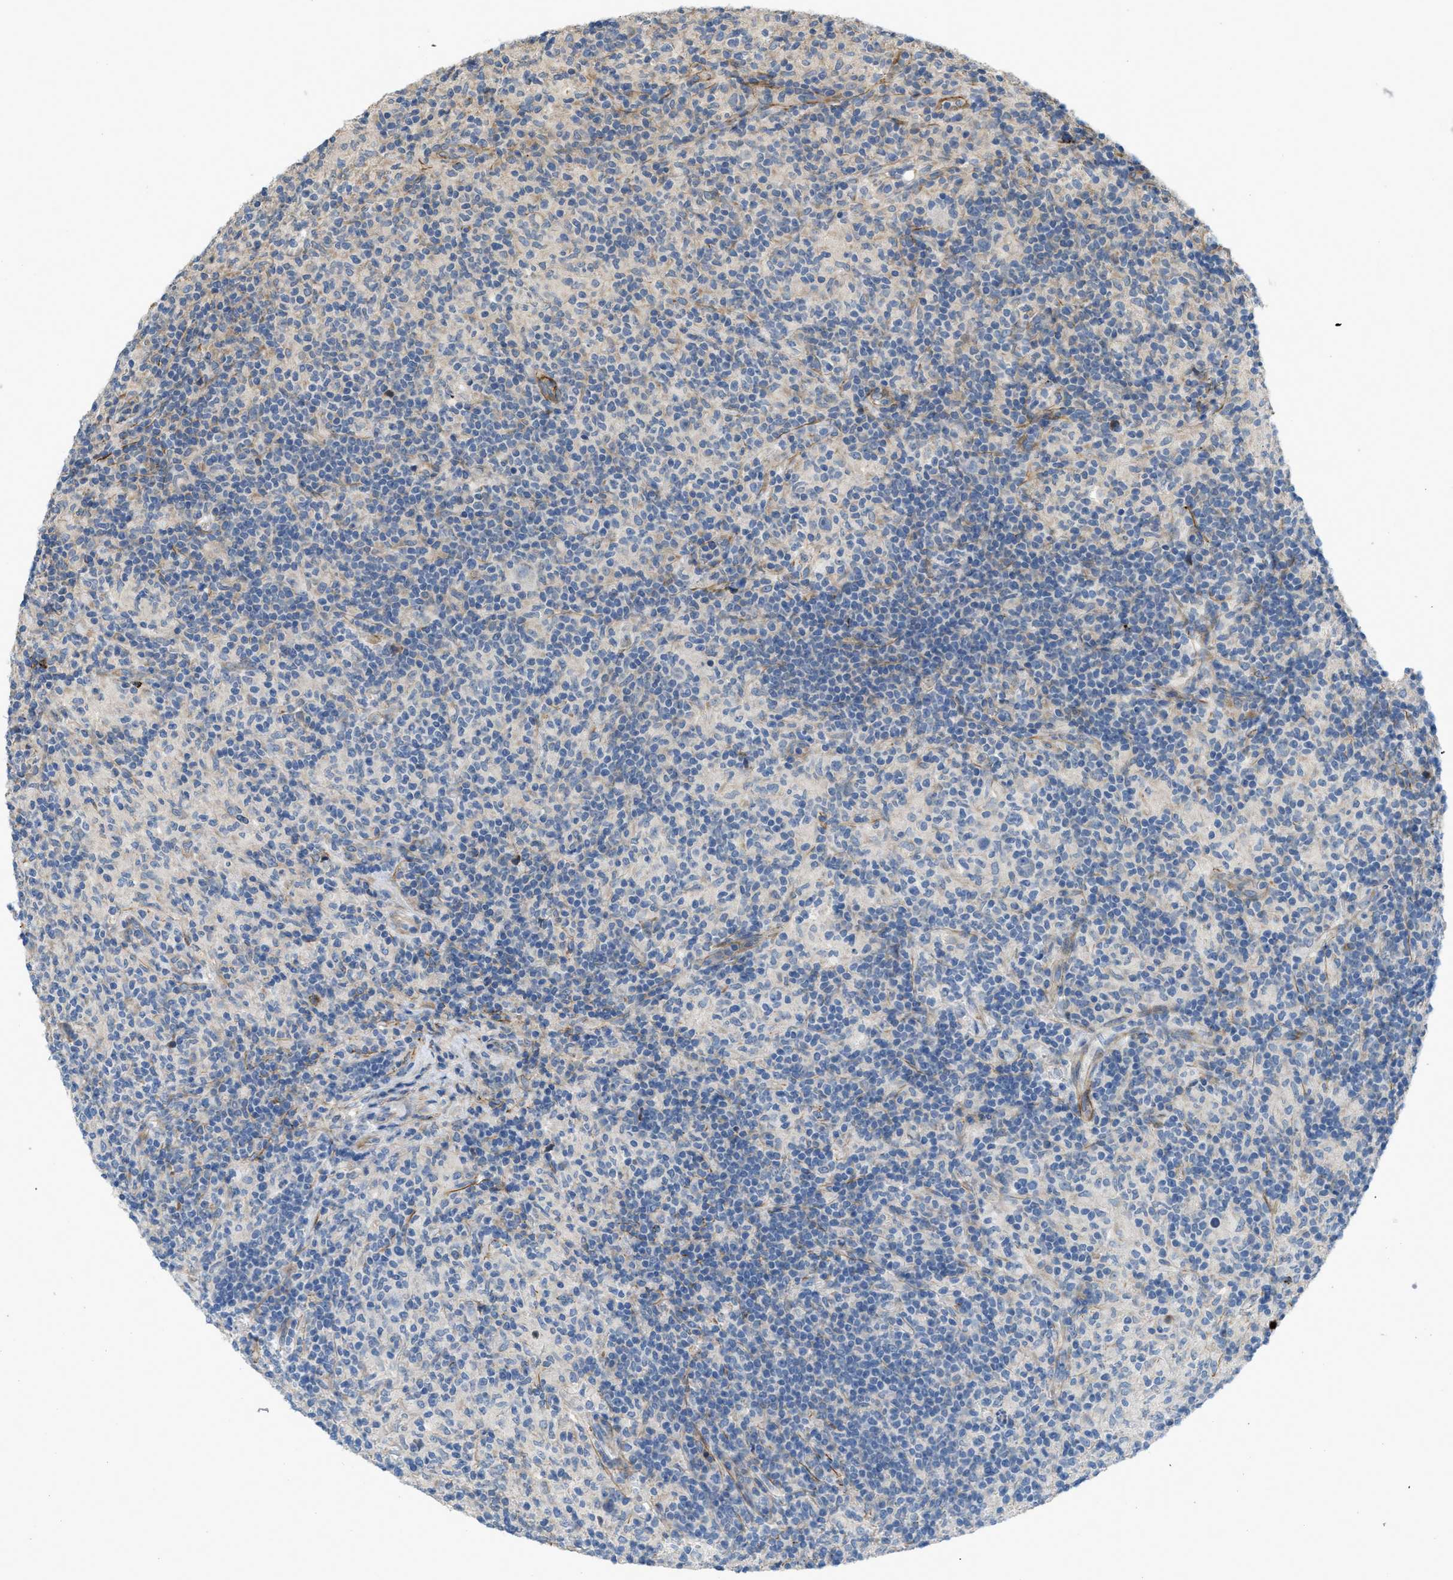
{"staining": {"intensity": "negative", "quantity": "none", "location": "none"}, "tissue": "lymphoma", "cell_type": "Tumor cells", "image_type": "cancer", "snomed": [{"axis": "morphology", "description": "Hodgkin's disease, NOS"}, {"axis": "topography", "description": "Lymph node"}], "caption": "Image shows no significant protein staining in tumor cells of Hodgkin's disease.", "gene": "BMPR1A", "patient": {"sex": "male", "age": 70}}